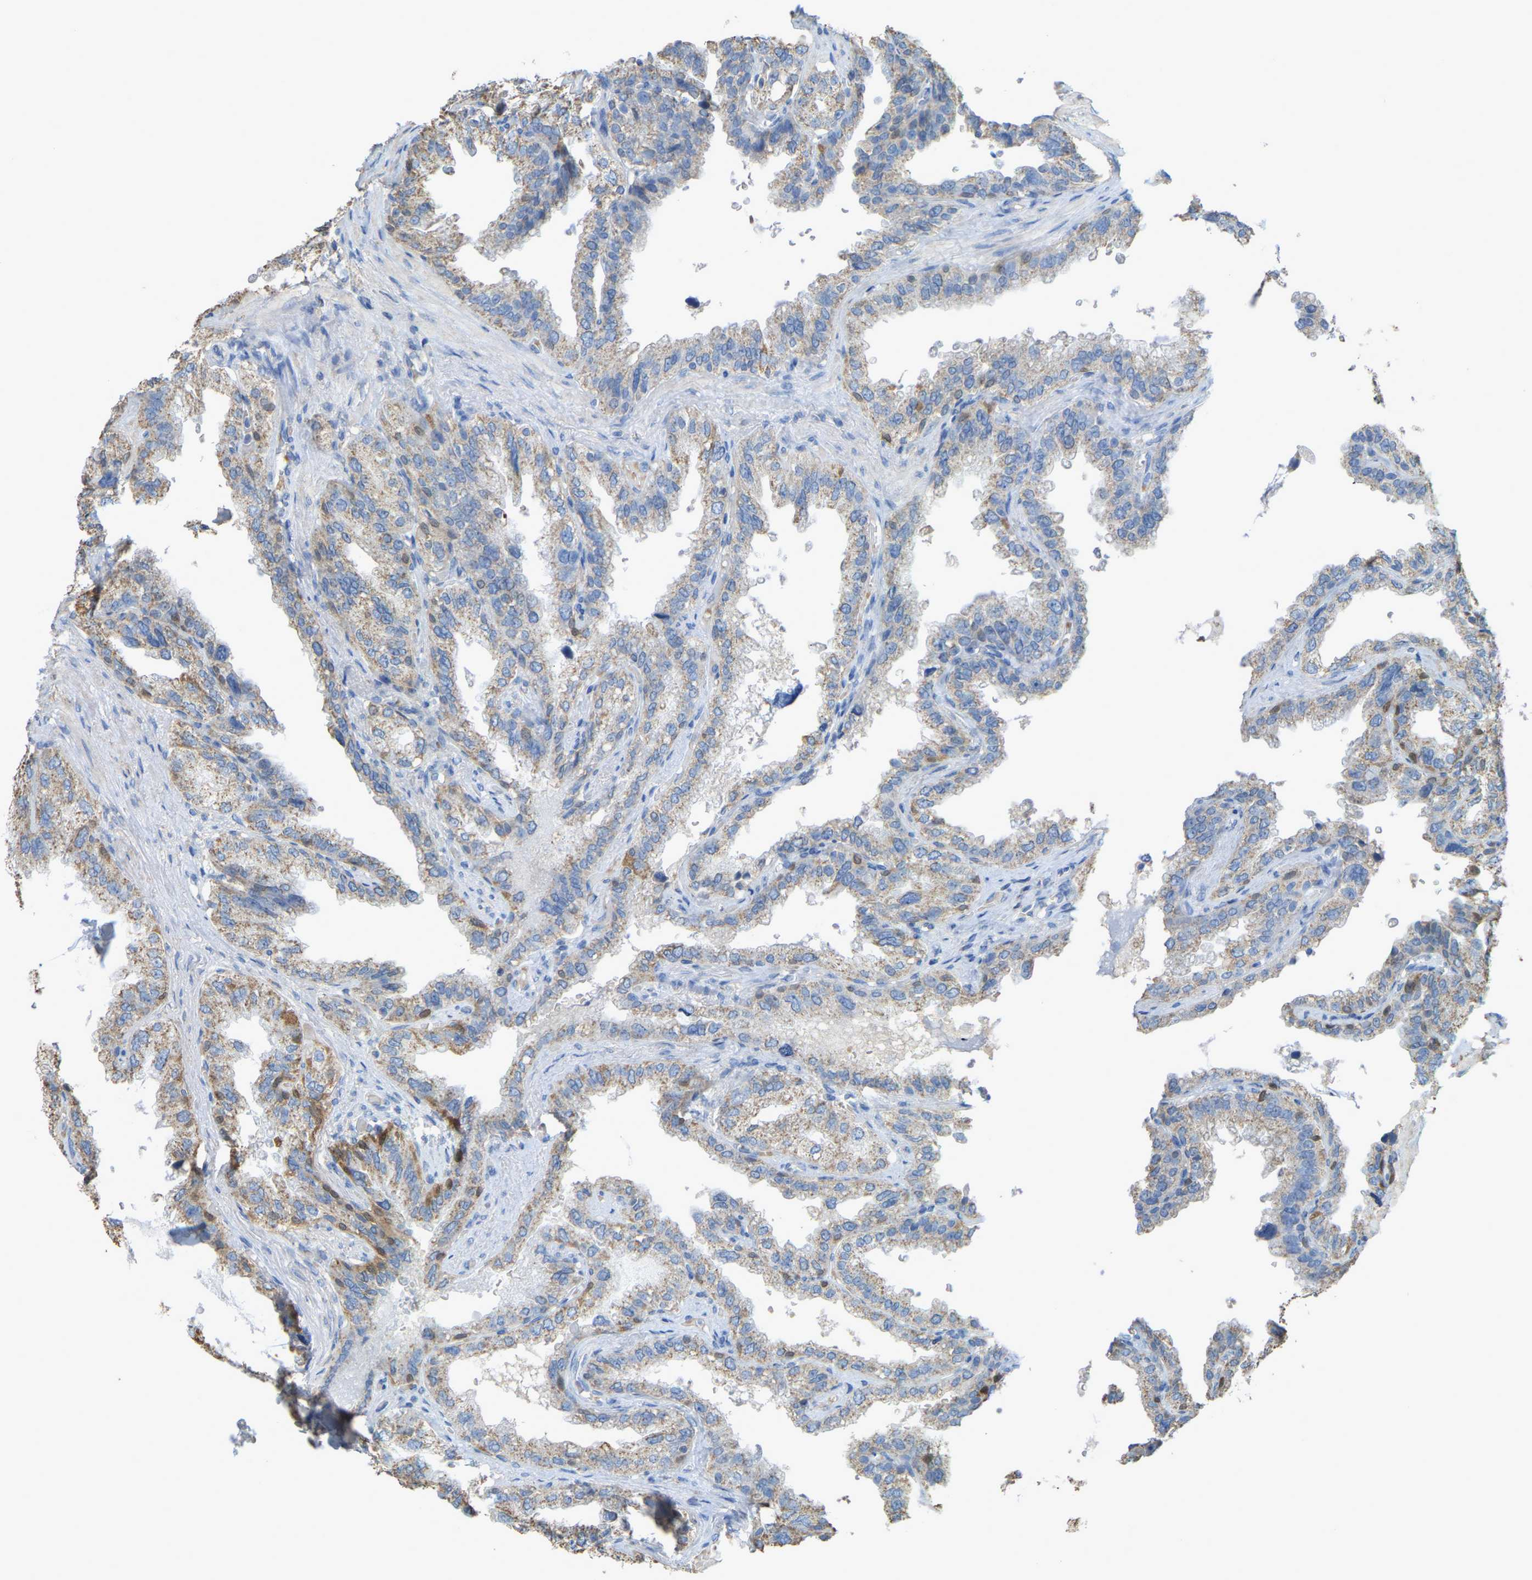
{"staining": {"intensity": "weak", "quantity": "25%-75%", "location": "cytoplasmic/membranous"}, "tissue": "seminal vesicle", "cell_type": "Glandular cells", "image_type": "normal", "snomed": [{"axis": "morphology", "description": "Normal tissue, NOS"}, {"axis": "topography", "description": "Seminal veicle"}], "caption": "High-power microscopy captured an IHC histopathology image of normal seminal vesicle, revealing weak cytoplasmic/membranous expression in approximately 25%-75% of glandular cells.", "gene": "SERPINB5", "patient": {"sex": "male", "age": 68}}